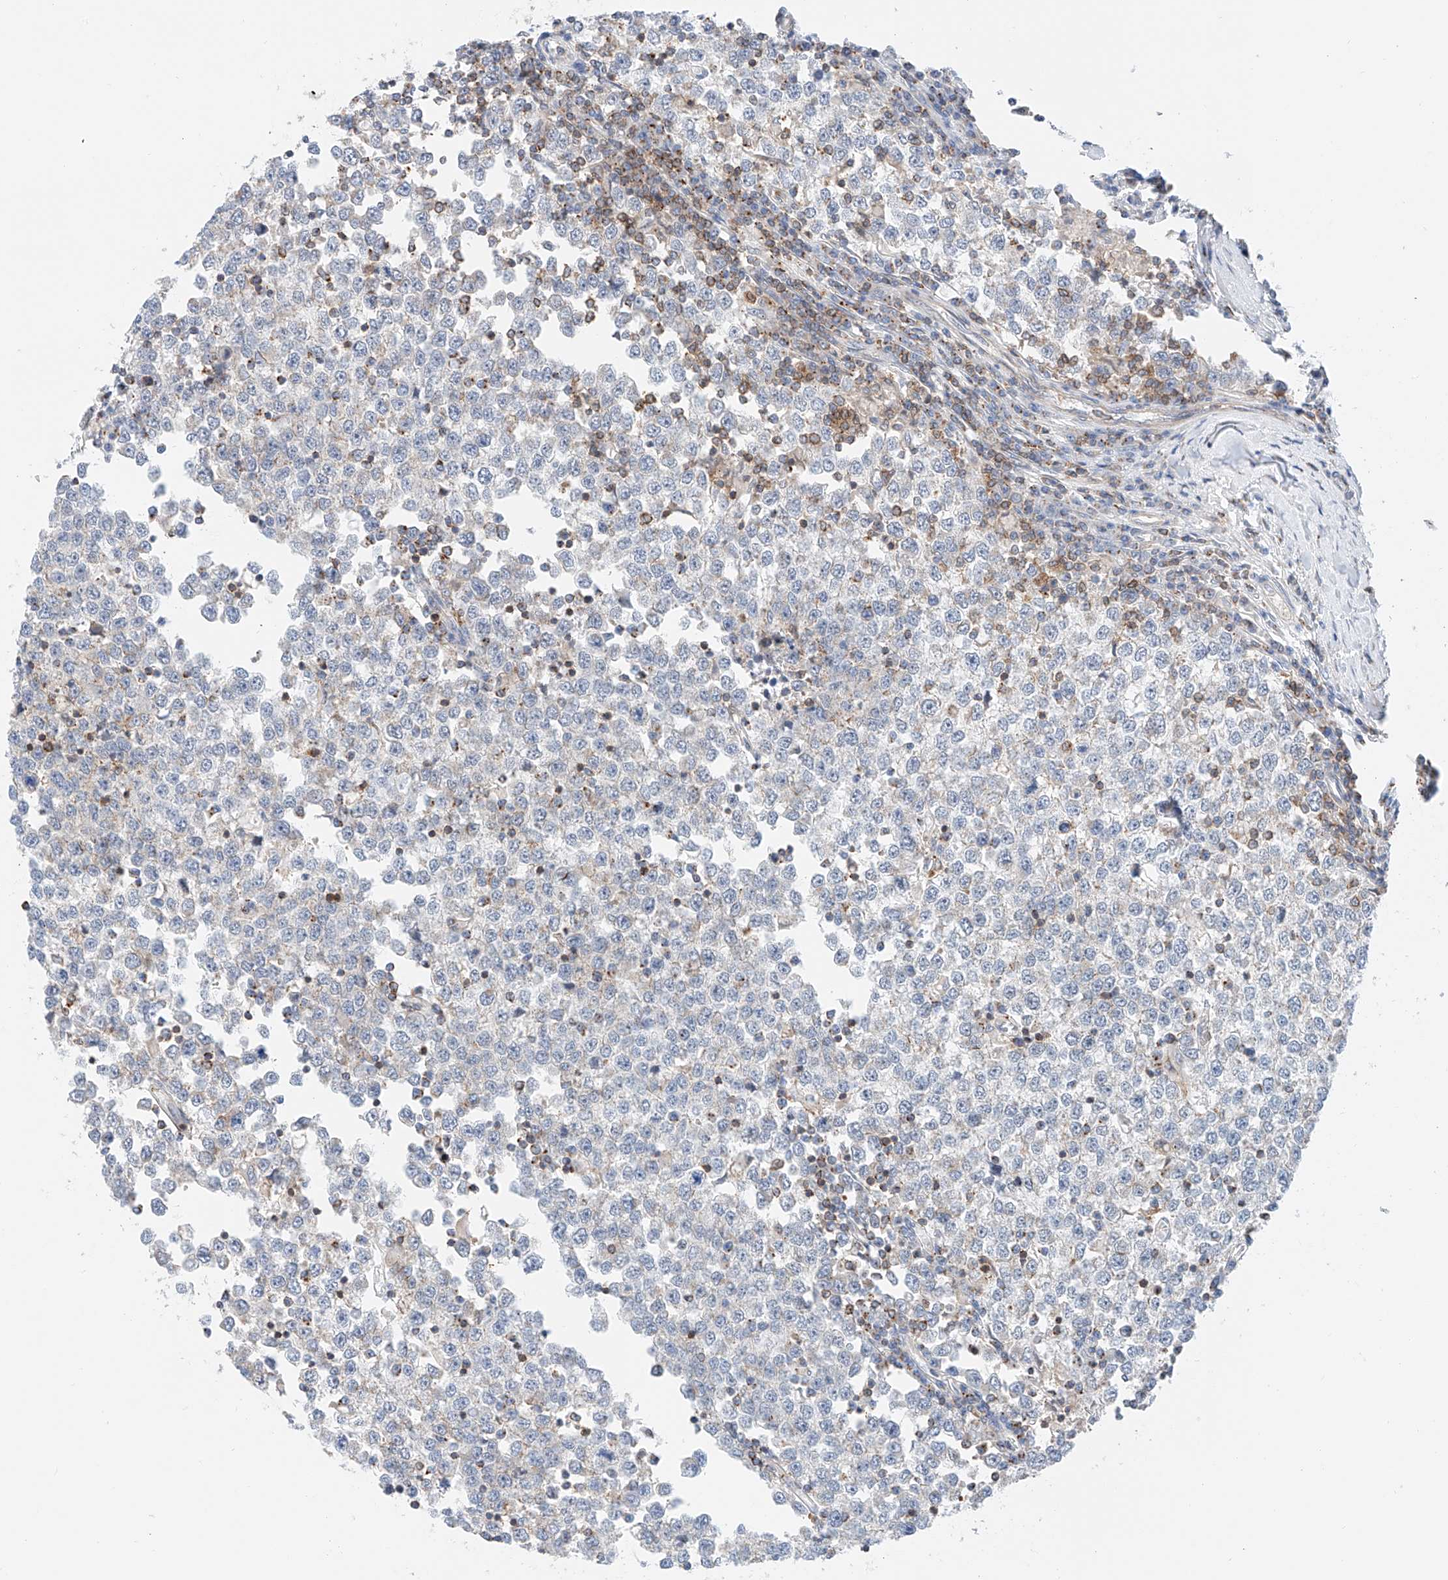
{"staining": {"intensity": "negative", "quantity": "none", "location": "none"}, "tissue": "testis cancer", "cell_type": "Tumor cells", "image_type": "cancer", "snomed": [{"axis": "morphology", "description": "Seminoma, NOS"}, {"axis": "topography", "description": "Testis"}], "caption": "The histopathology image exhibits no staining of tumor cells in testis cancer (seminoma).", "gene": "MFN2", "patient": {"sex": "male", "age": 65}}